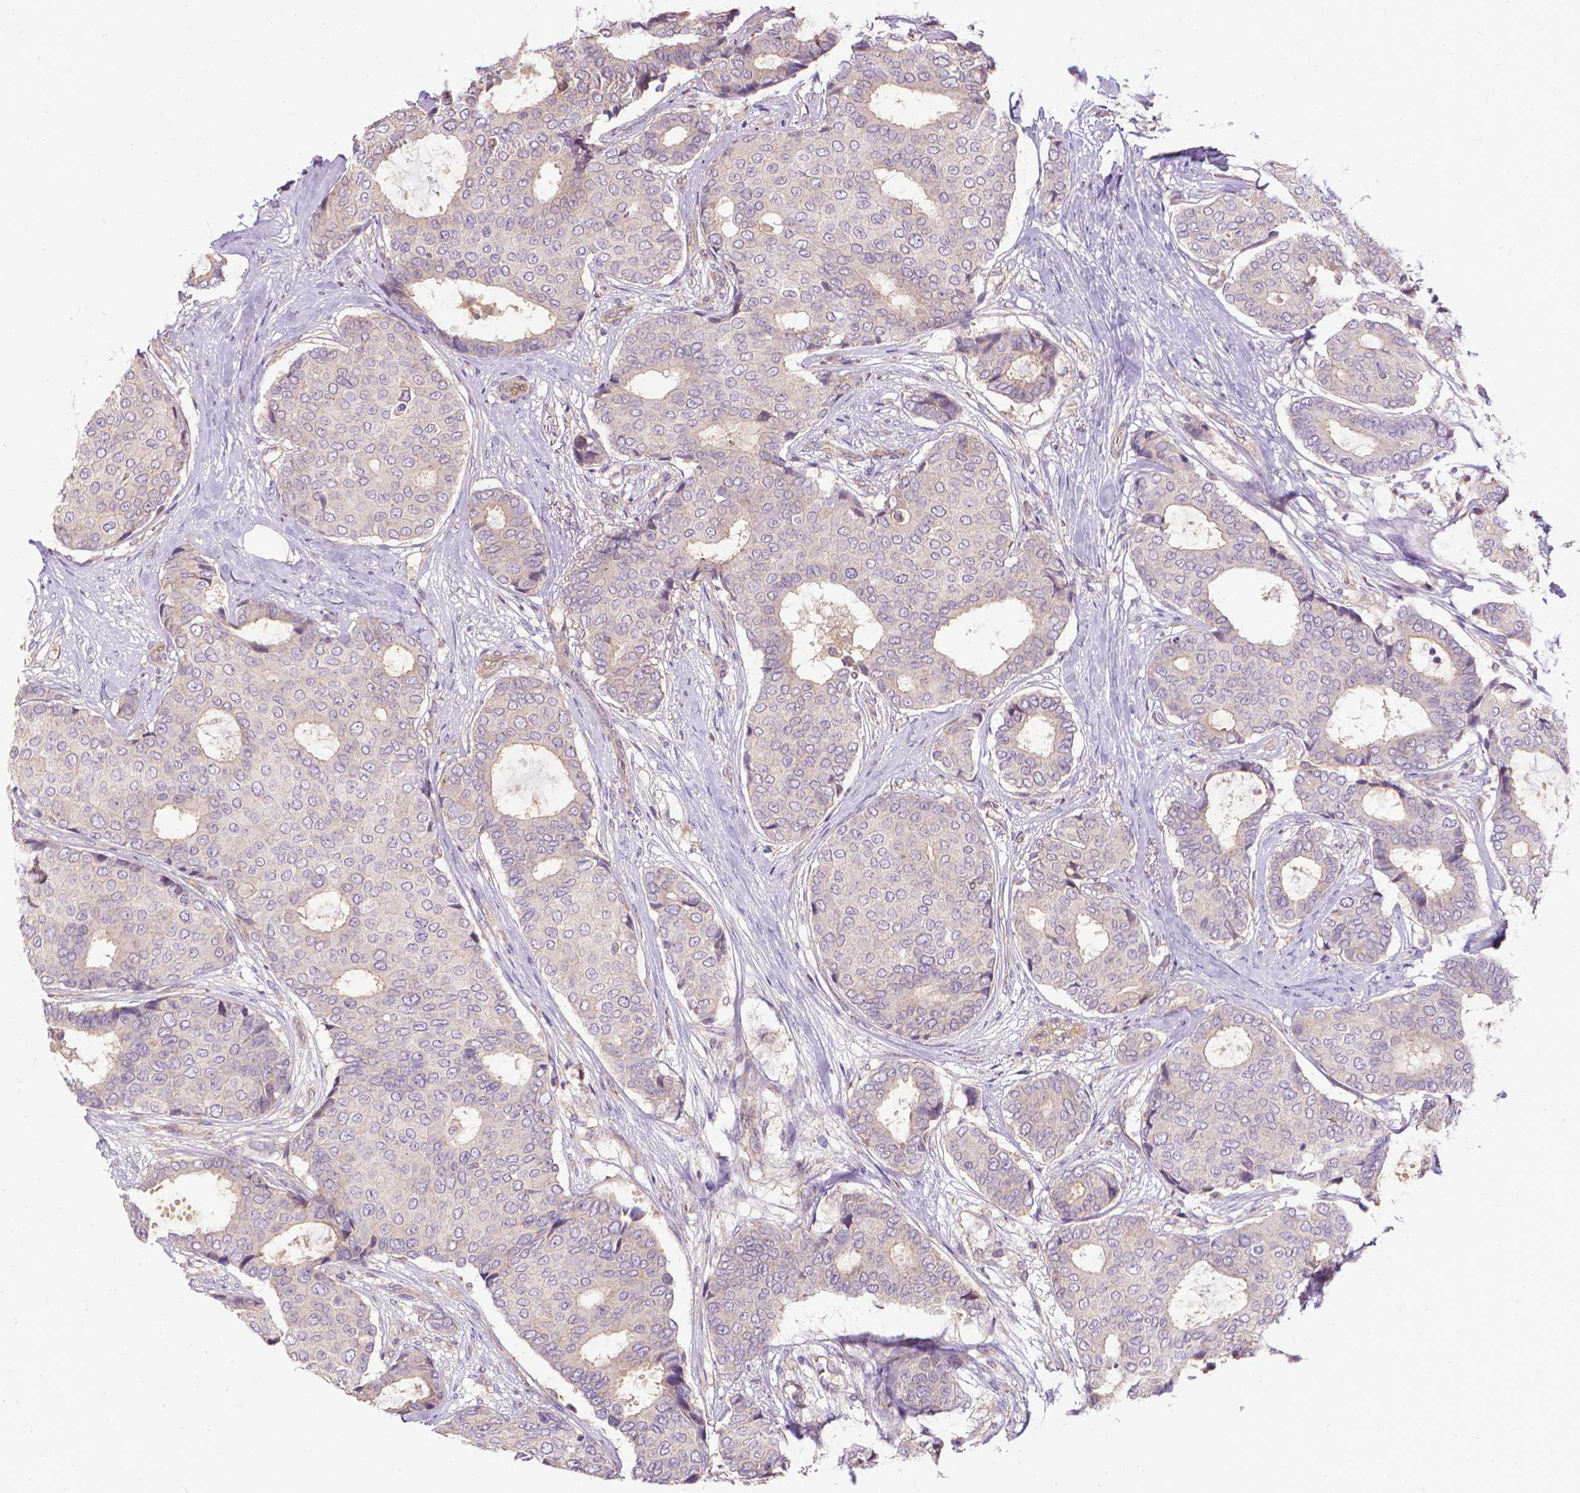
{"staining": {"intensity": "weak", "quantity": "<25%", "location": "cytoplasmic/membranous"}, "tissue": "breast cancer", "cell_type": "Tumor cells", "image_type": "cancer", "snomed": [{"axis": "morphology", "description": "Duct carcinoma"}, {"axis": "topography", "description": "Breast"}], "caption": "Immunohistochemistry histopathology image of neoplastic tissue: human breast cancer stained with DAB (3,3'-diaminobenzidine) shows no significant protein expression in tumor cells.", "gene": "CFAP299", "patient": {"sex": "female", "age": 75}}